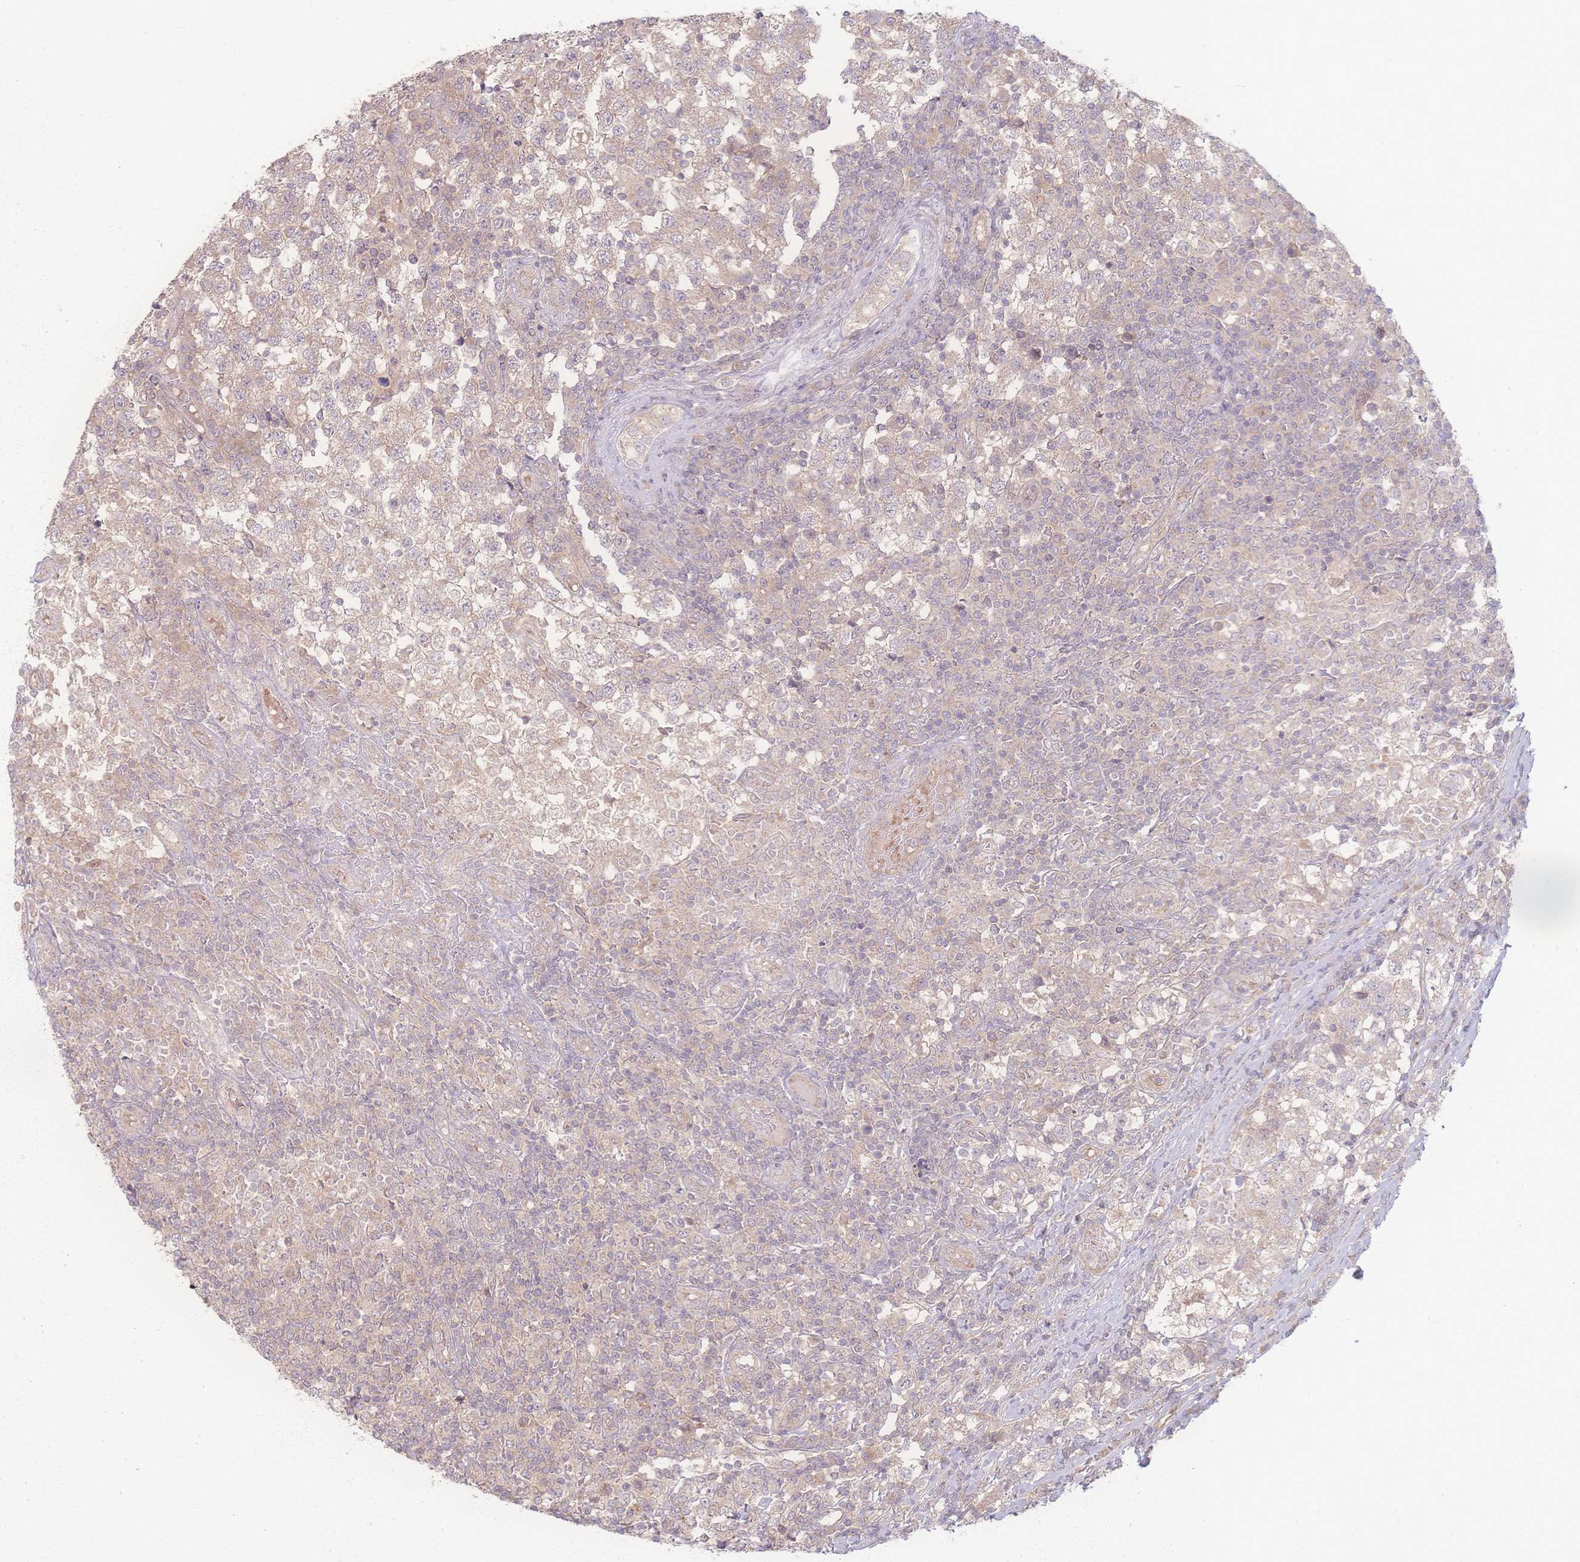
{"staining": {"intensity": "weak", "quantity": ">75%", "location": "cytoplasmic/membranous"}, "tissue": "testis cancer", "cell_type": "Tumor cells", "image_type": "cancer", "snomed": [{"axis": "morphology", "description": "Seminoma, NOS"}, {"axis": "topography", "description": "Testis"}], "caption": "Testis seminoma was stained to show a protein in brown. There is low levels of weak cytoplasmic/membranous positivity in approximately >75% of tumor cells. (brown staining indicates protein expression, while blue staining denotes nuclei).", "gene": "INSR", "patient": {"sex": "male", "age": 34}}